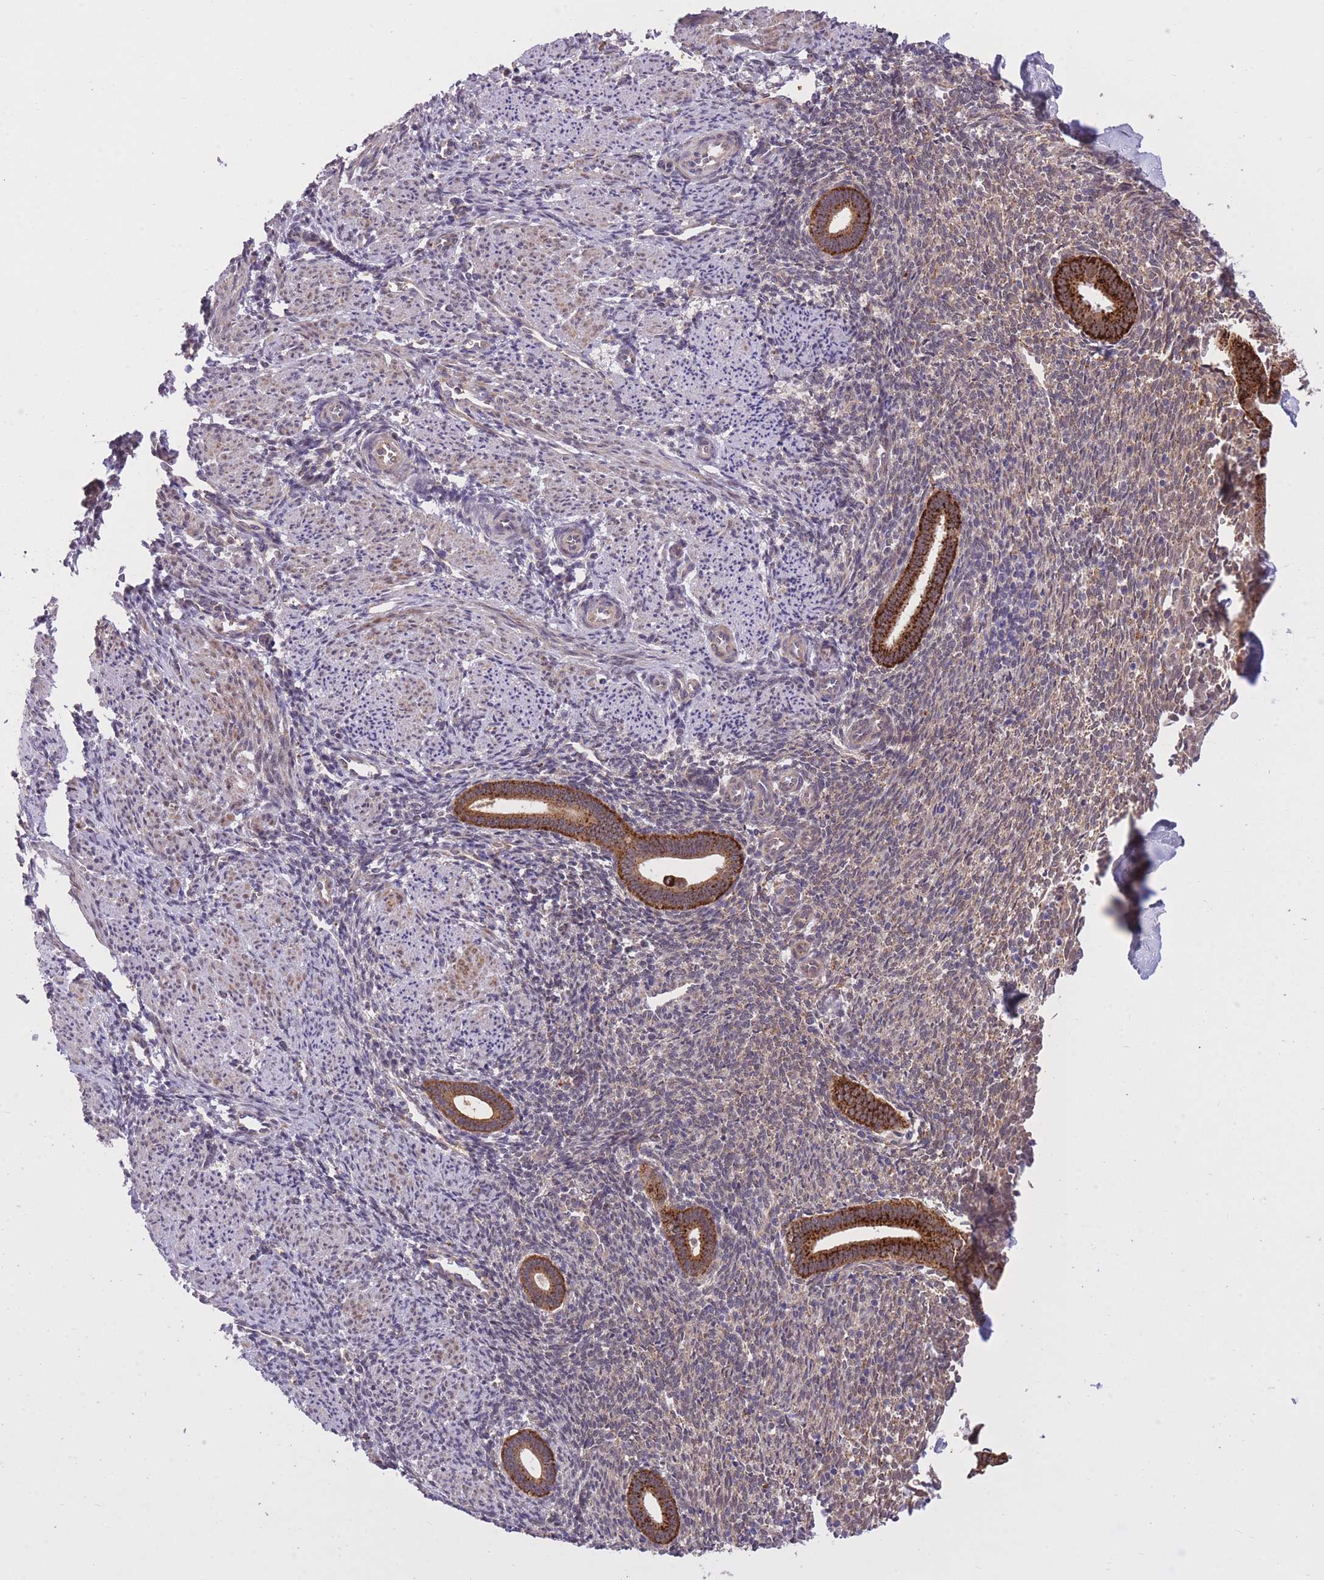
{"staining": {"intensity": "moderate", "quantity": "<25%", "location": "cytoplasmic/membranous"}, "tissue": "endometrium", "cell_type": "Cells in endometrial stroma", "image_type": "normal", "snomed": [{"axis": "morphology", "description": "Normal tissue, NOS"}, {"axis": "topography", "description": "Endometrium"}], "caption": "Immunohistochemistry (IHC) staining of normal endometrium, which displays low levels of moderate cytoplasmic/membranous positivity in approximately <25% of cells in endometrial stroma indicating moderate cytoplasmic/membranous protein positivity. The staining was performed using DAB (3,3'-diaminobenzidine) (brown) for protein detection and nuclei were counterstained in hematoxylin (blue).", "gene": "POLR3F", "patient": {"sex": "female", "age": 32}}